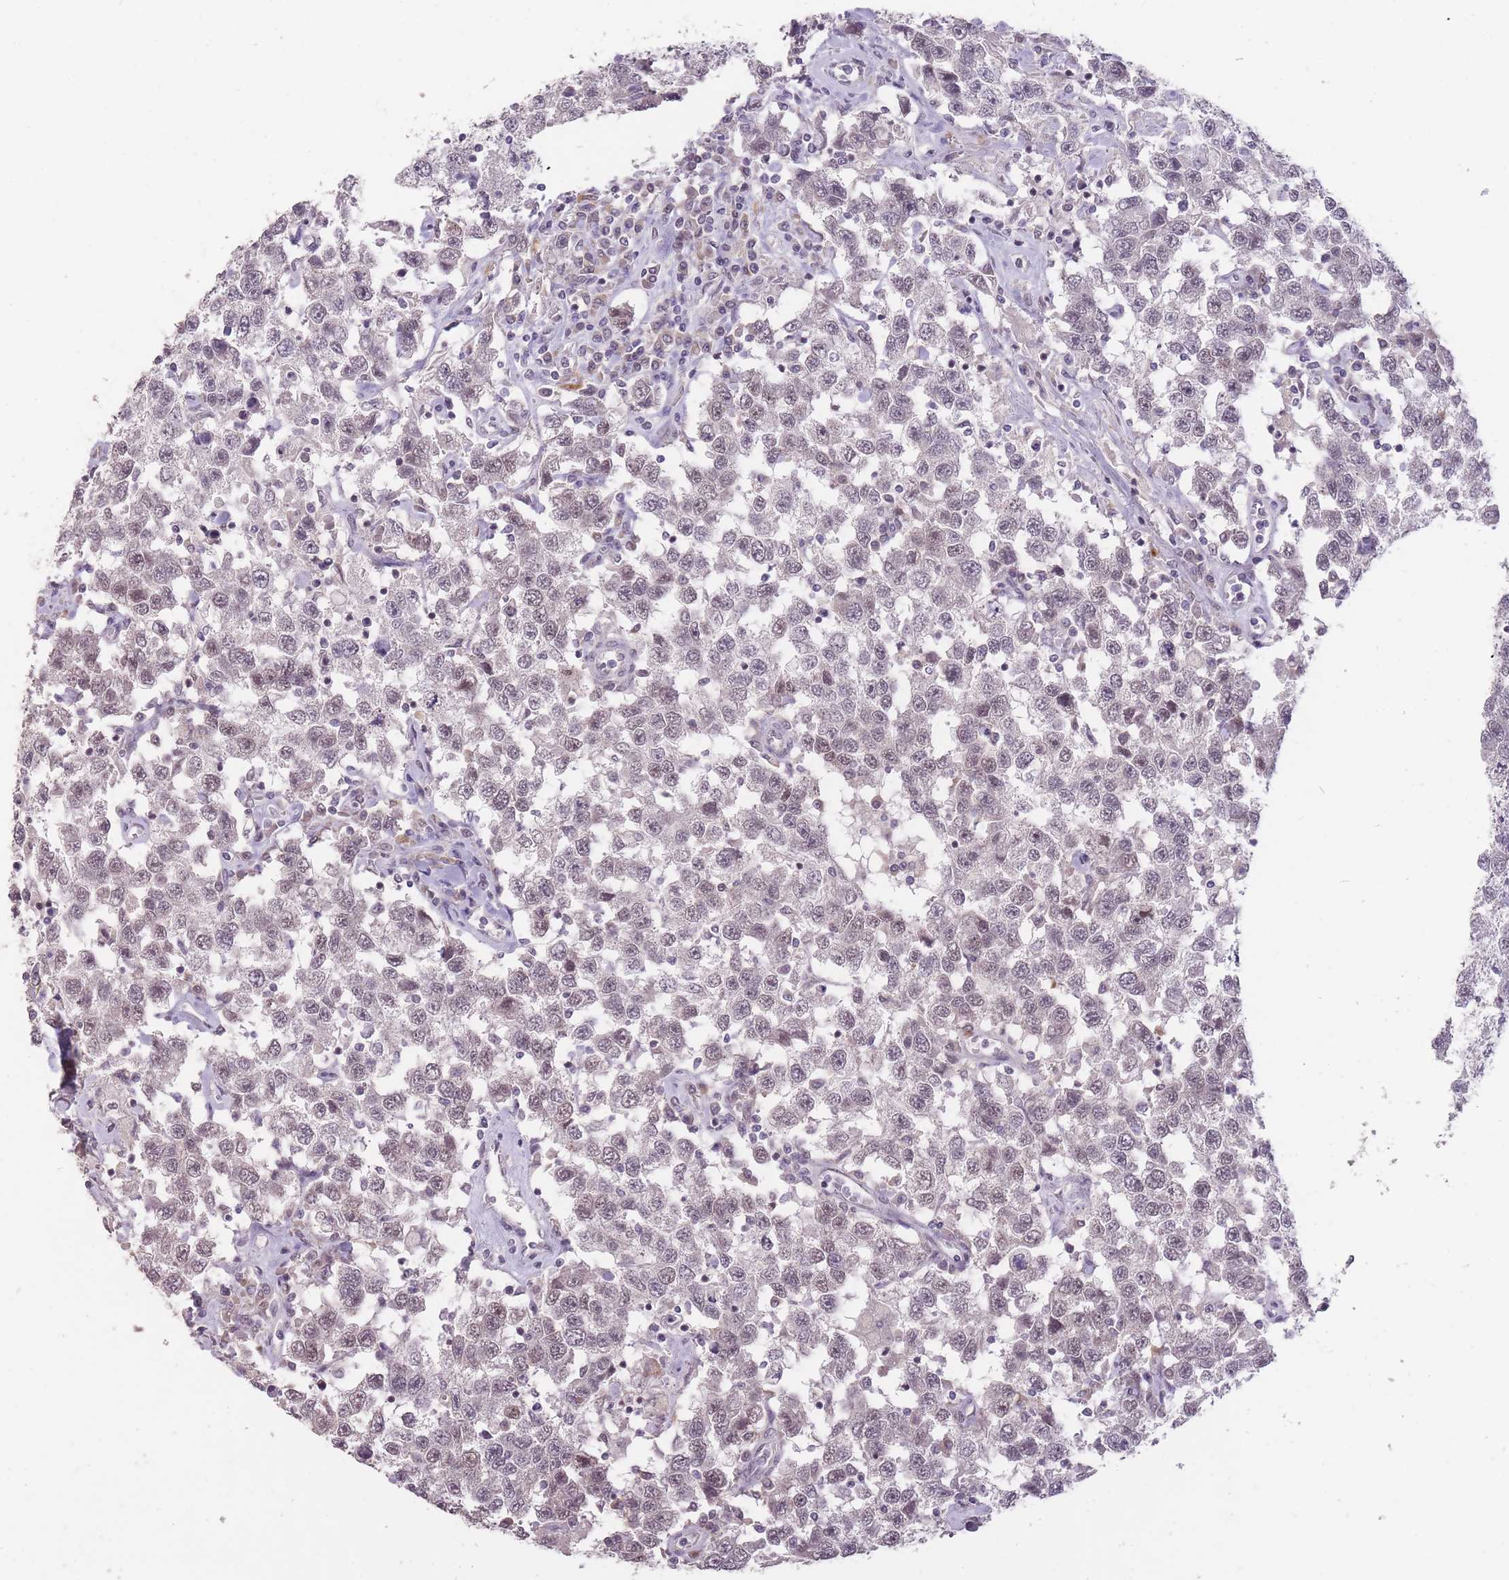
{"staining": {"intensity": "weak", "quantity": "25%-75%", "location": "nuclear"}, "tissue": "testis cancer", "cell_type": "Tumor cells", "image_type": "cancer", "snomed": [{"axis": "morphology", "description": "Seminoma, NOS"}, {"axis": "topography", "description": "Testis"}], "caption": "Approximately 25%-75% of tumor cells in human testis cancer exhibit weak nuclear protein expression as visualized by brown immunohistochemical staining.", "gene": "HNRNPUL1", "patient": {"sex": "male", "age": 41}}